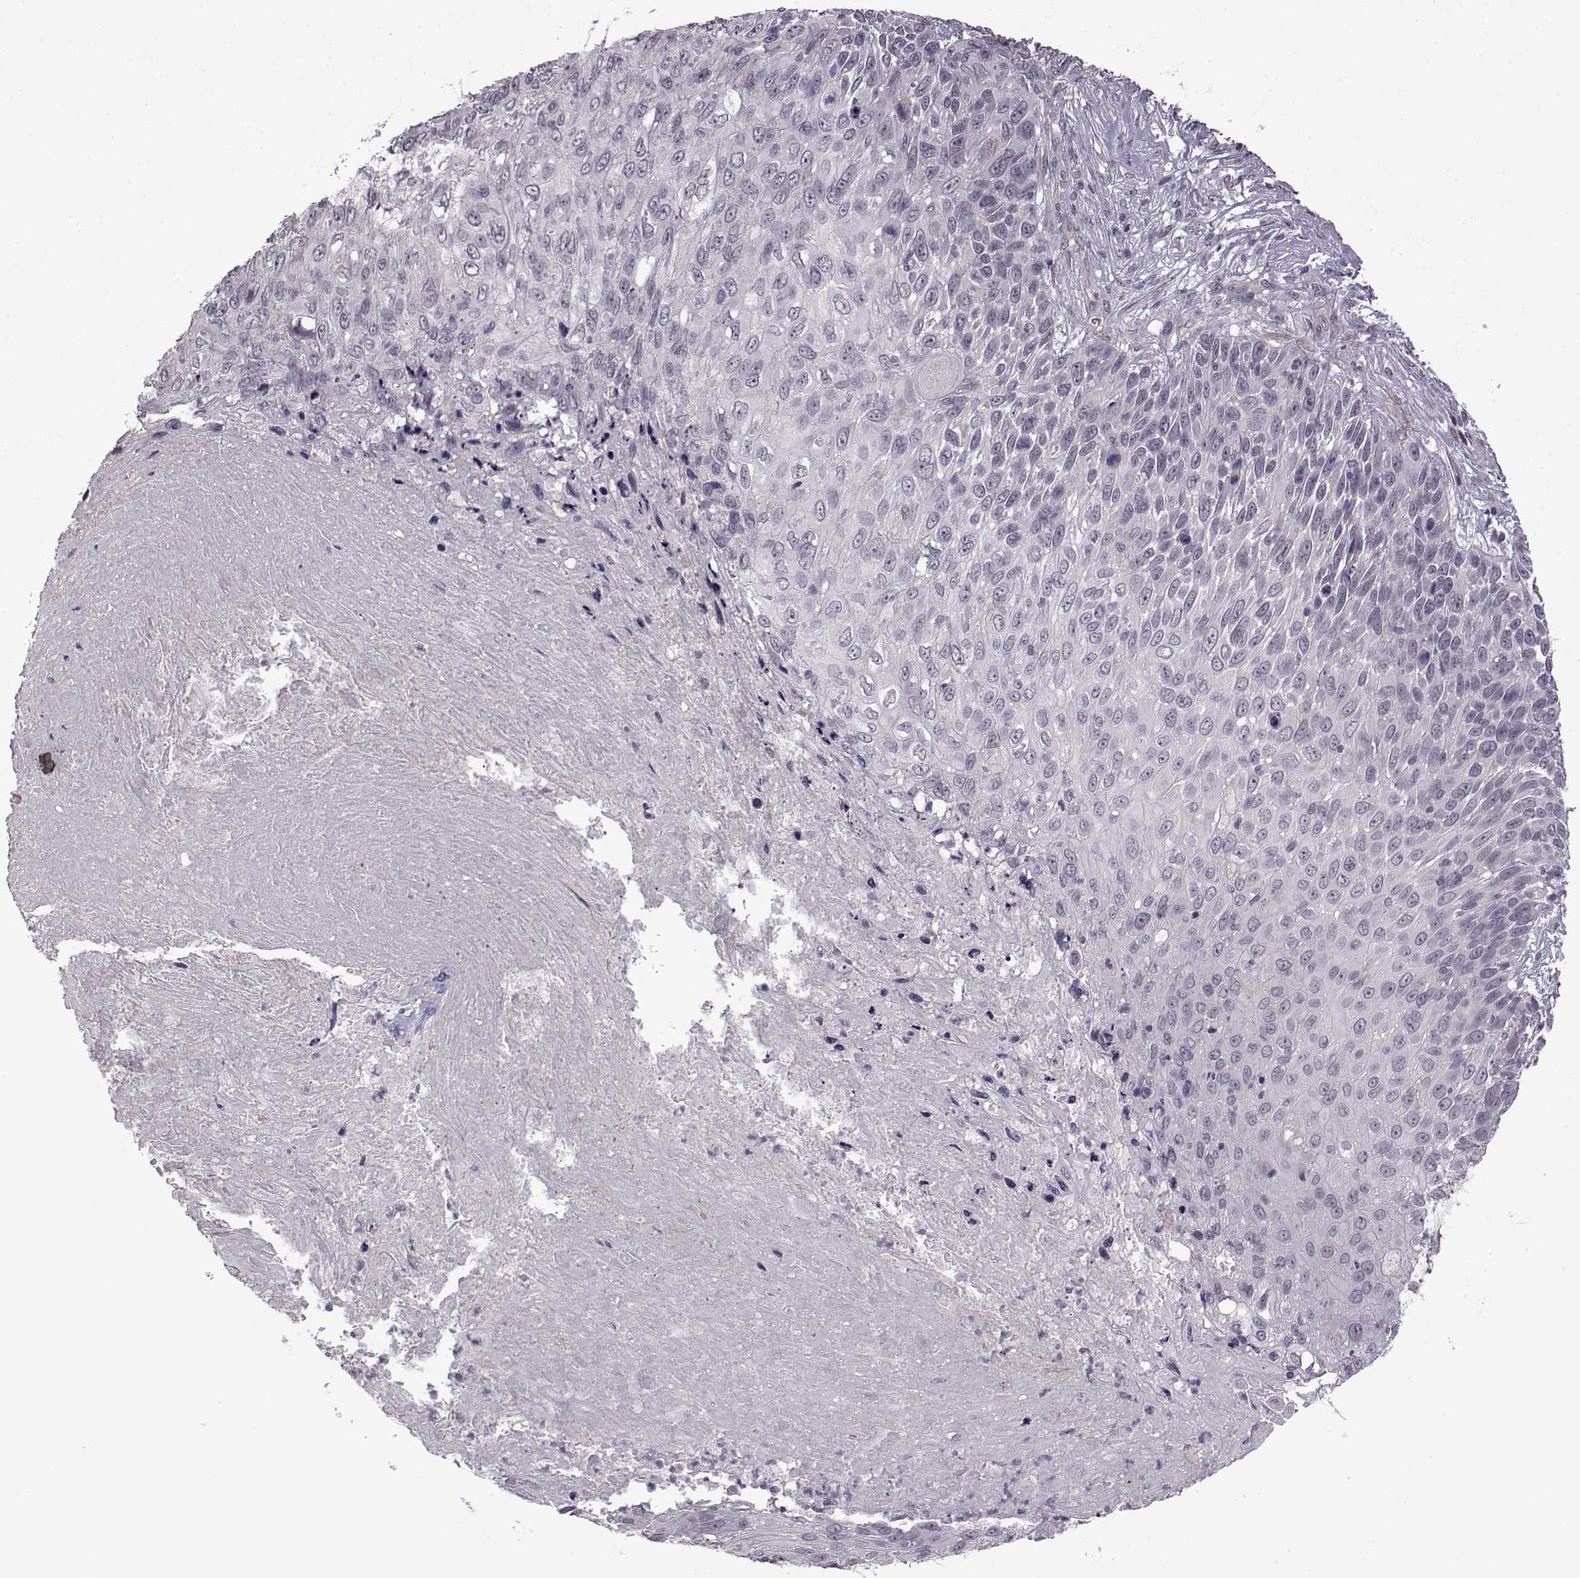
{"staining": {"intensity": "negative", "quantity": "none", "location": "none"}, "tissue": "skin cancer", "cell_type": "Tumor cells", "image_type": "cancer", "snomed": [{"axis": "morphology", "description": "Squamous cell carcinoma, NOS"}, {"axis": "topography", "description": "Skin"}], "caption": "Human skin cancer stained for a protein using IHC reveals no staining in tumor cells.", "gene": "SYNPO2", "patient": {"sex": "male", "age": 92}}